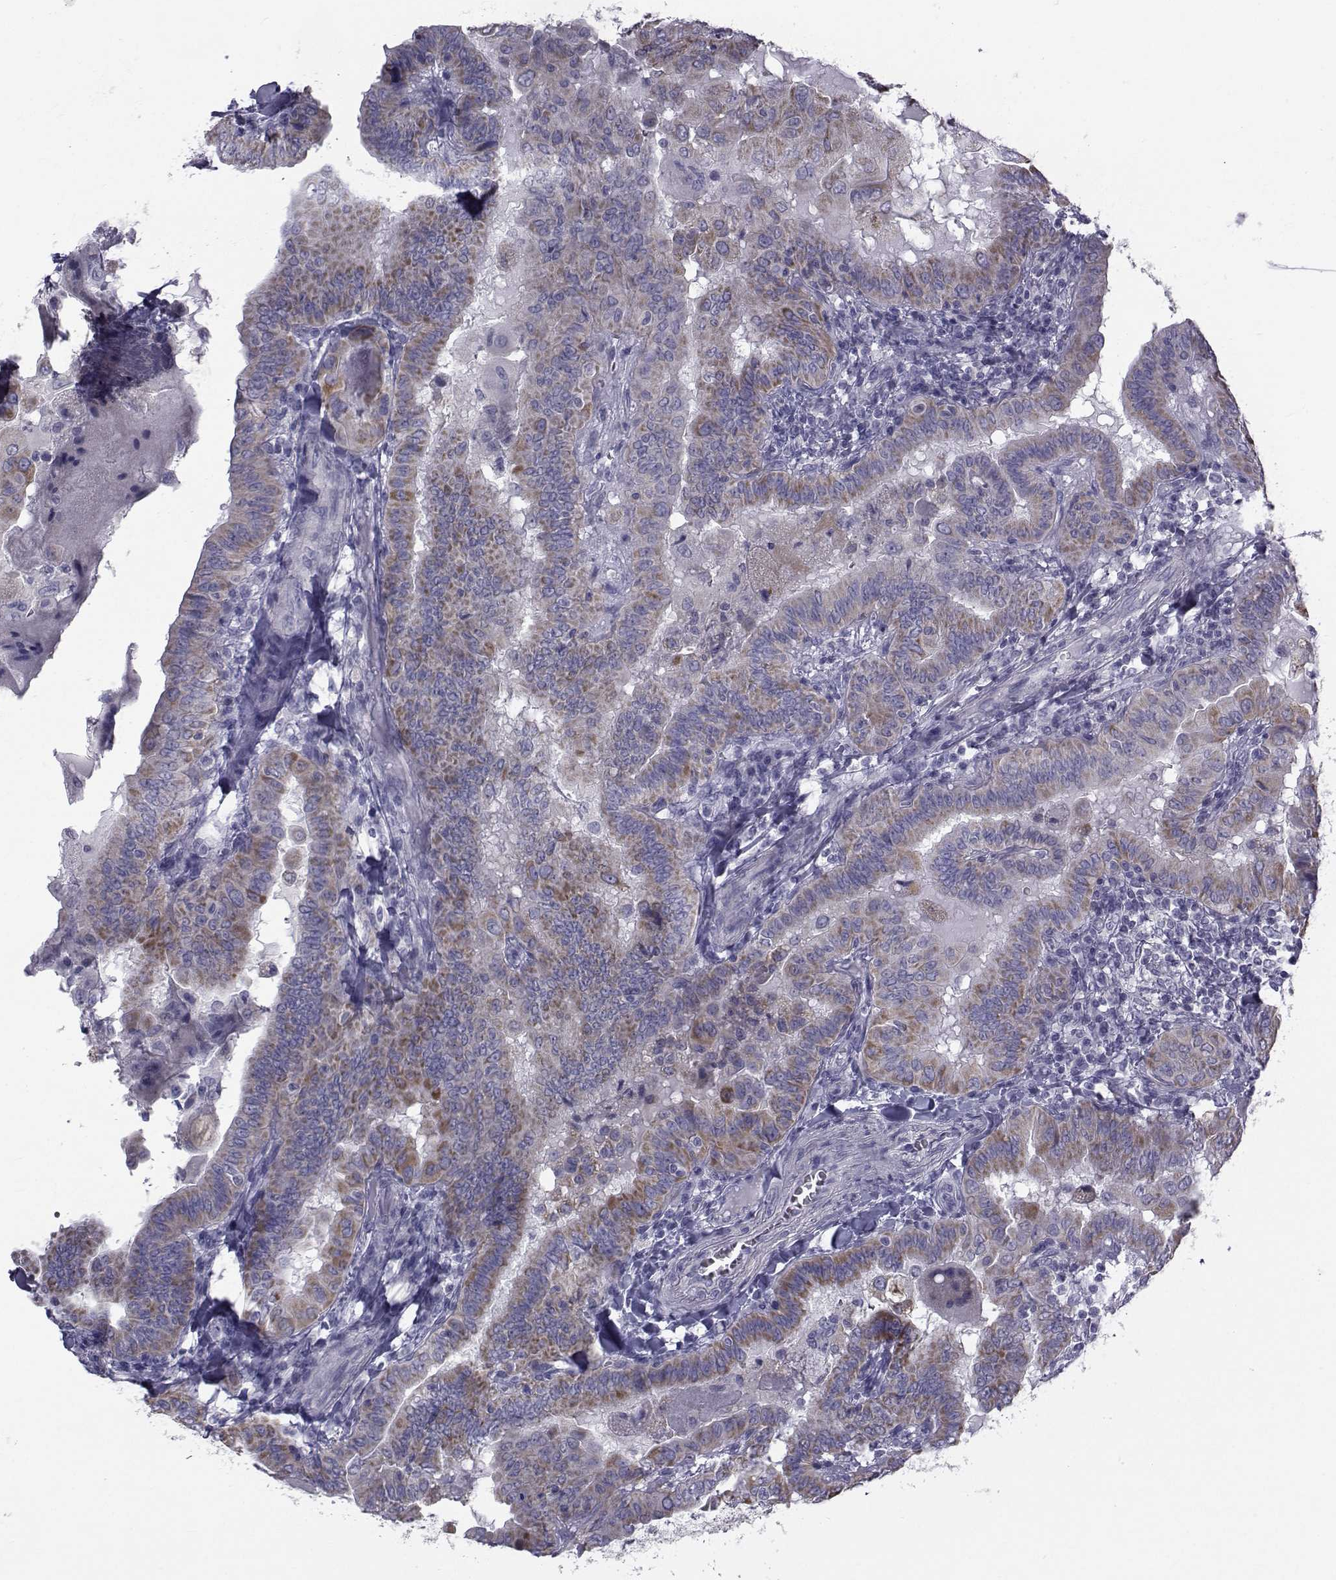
{"staining": {"intensity": "strong", "quantity": "25%-75%", "location": "cytoplasmic/membranous"}, "tissue": "thyroid cancer", "cell_type": "Tumor cells", "image_type": "cancer", "snomed": [{"axis": "morphology", "description": "Papillary adenocarcinoma, NOS"}, {"axis": "topography", "description": "Thyroid gland"}], "caption": "Approximately 25%-75% of tumor cells in thyroid cancer (papillary adenocarcinoma) display strong cytoplasmic/membranous protein expression as visualized by brown immunohistochemical staining.", "gene": "FDXR", "patient": {"sex": "female", "age": 37}}